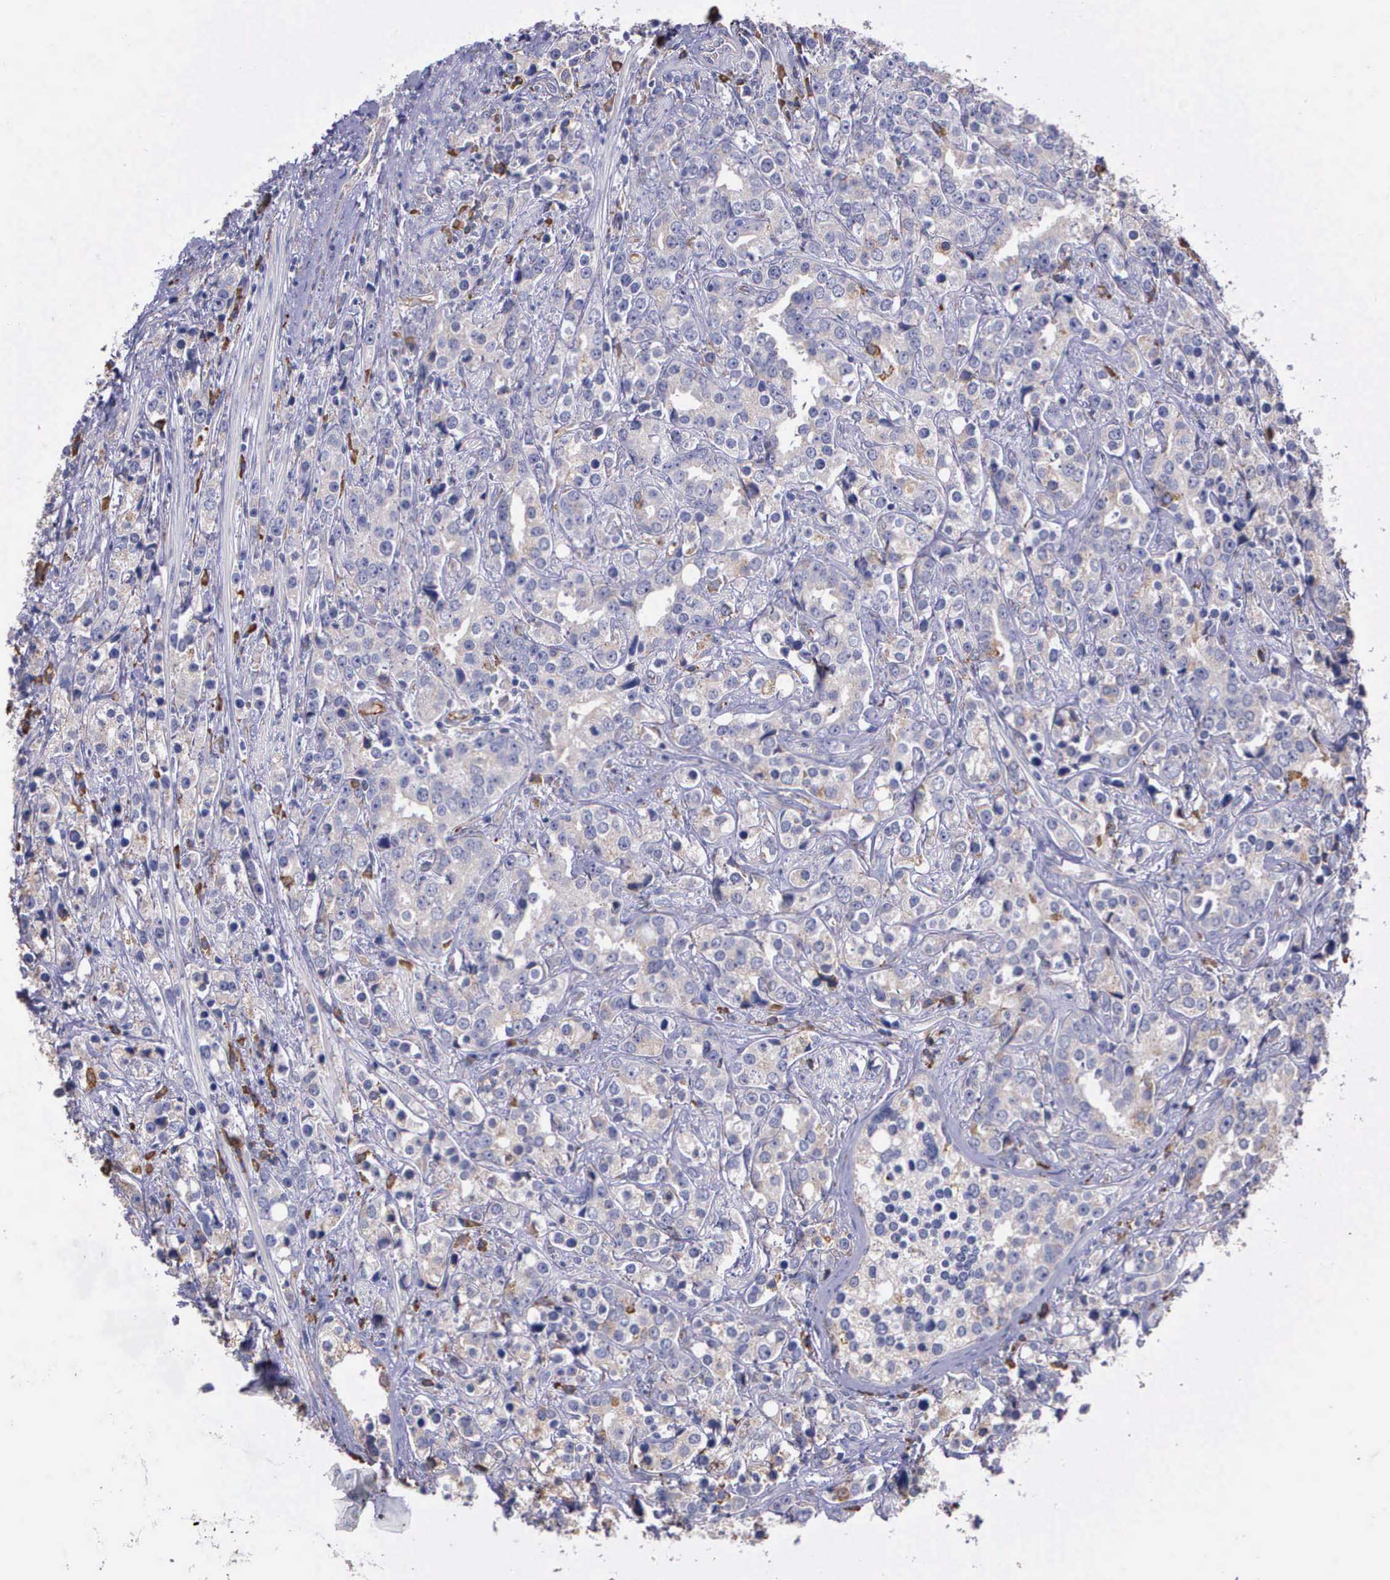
{"staining": {"intensity": "weak", "quantity": ">75%", "location": "cytoplasmic/membranous"}, "tissue": "prostate cancer", "cell_type": "Tumor cells", "image_type": "cancer", "snomed": [{"axis": "morphology", "description": "Adenocarcinoma, High grade"}, {"axis": "topography", "description": "Prostate"}], "caption": "Brown immunohistochemical staining in high-grade adenocarcinoma (prostate) shows weak cytoplasmic/membranous staining in about >75% of tumor cells.", "gene": "ZC3H12B", "patient": {"sex": "male", "age": 71}}